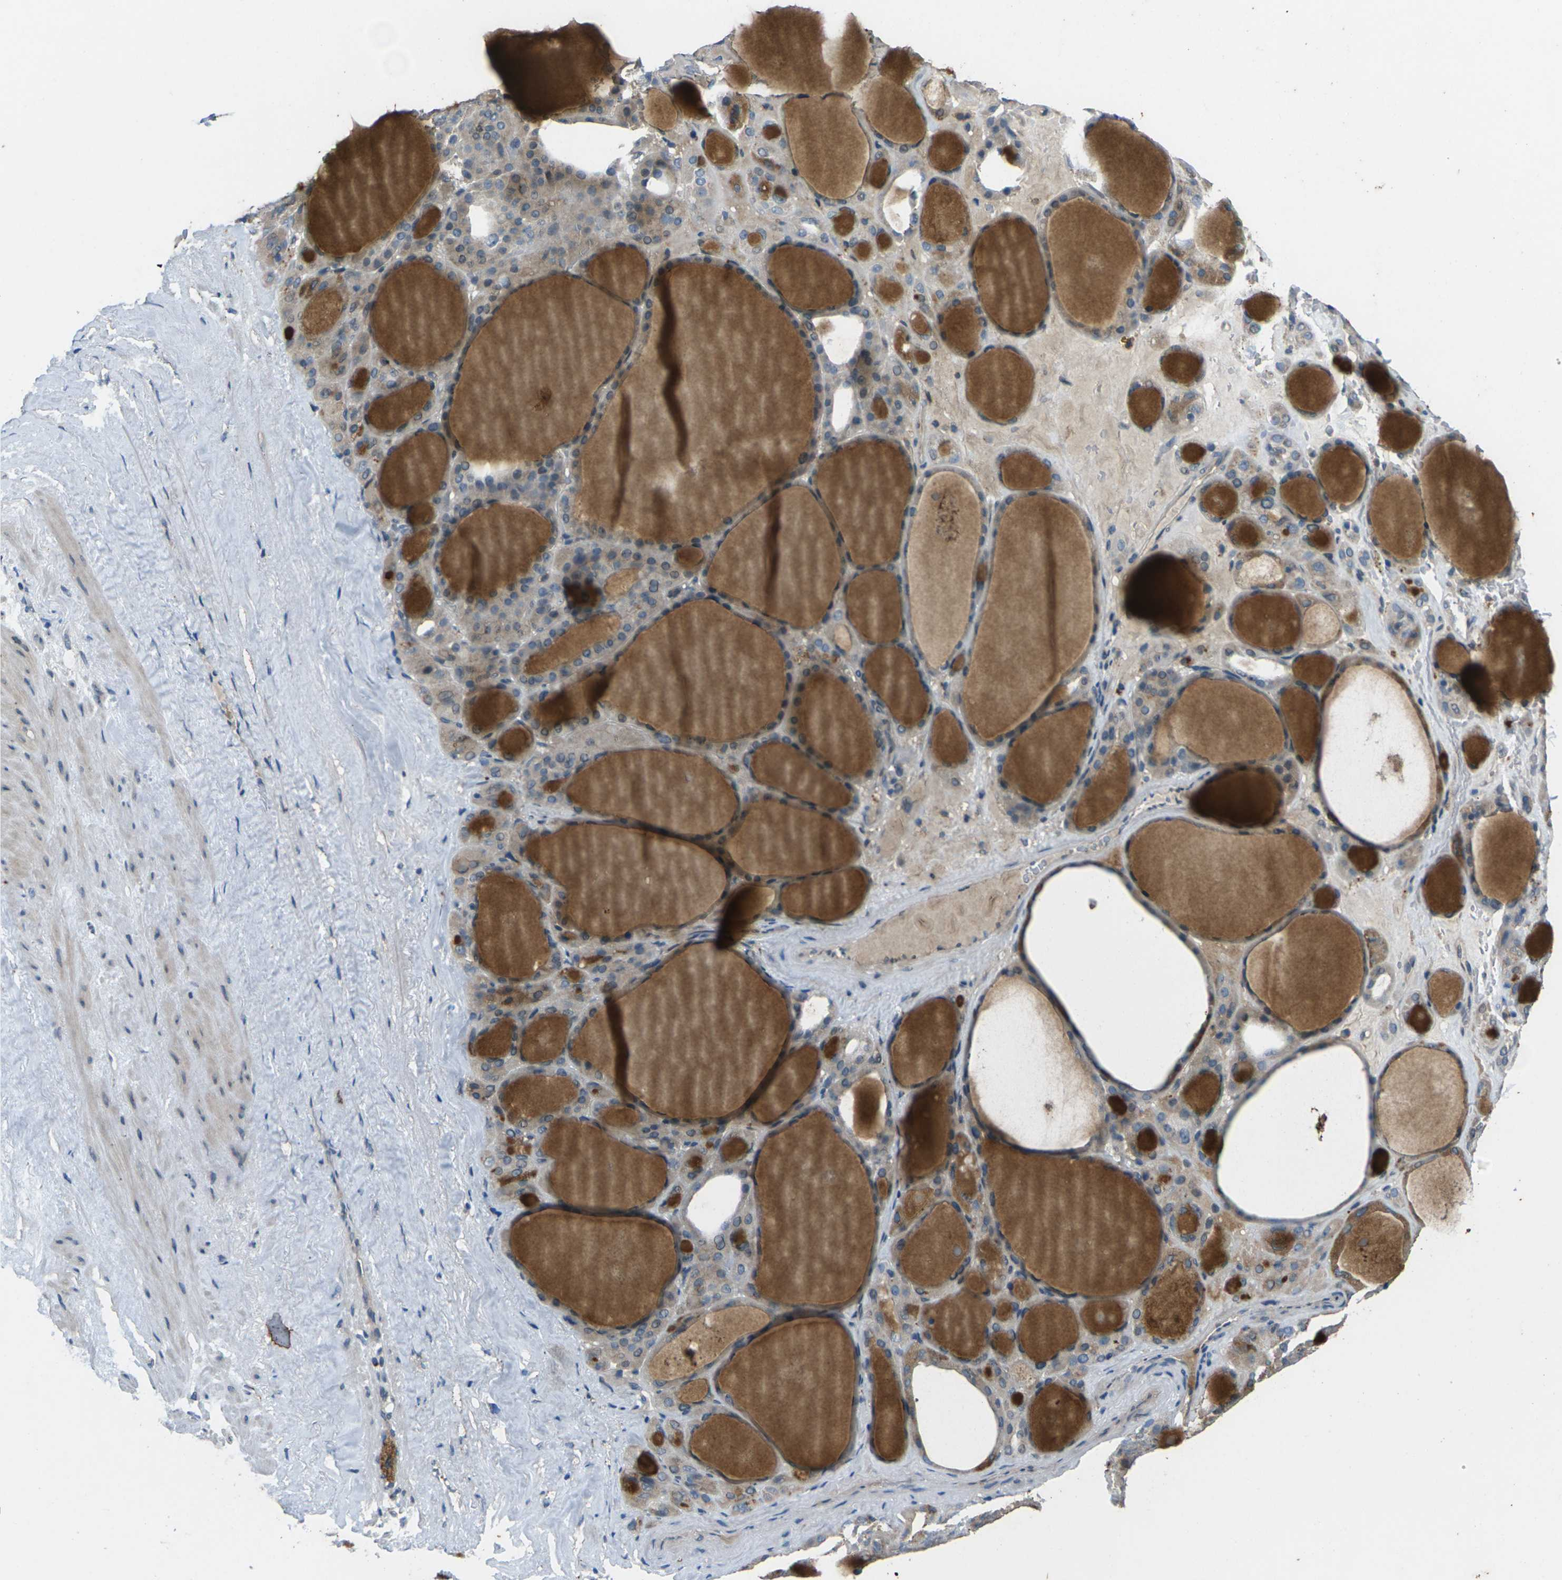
{"staining": {"intensity": "weak", "quantity": "25%-75%", "location": "cytoplasmic/membranous"}, "tissue": "thyroid gland", "cell_type": "Glandular cells", "image_type": "normal", "snomed": [{"axis": "morphology", "description": "Normal tissue, NOS"}, {"axis": "morphology", "description": "Carcinoma, NOS"}, {"axis": "topography", "description": "Thyroid gland"}], "caption": "High-magnification brightfield microscopy of unremarkable thyroid gland stained with DAB (brown) and counterstained with hematoxylin (blue). glandular cells exhibit weak cytoplasmic/membranous positivity is present in approximately25%-75% of cells.", "gene": "SIGLEC14", "patient": {"sex": "female", "age": 86}}